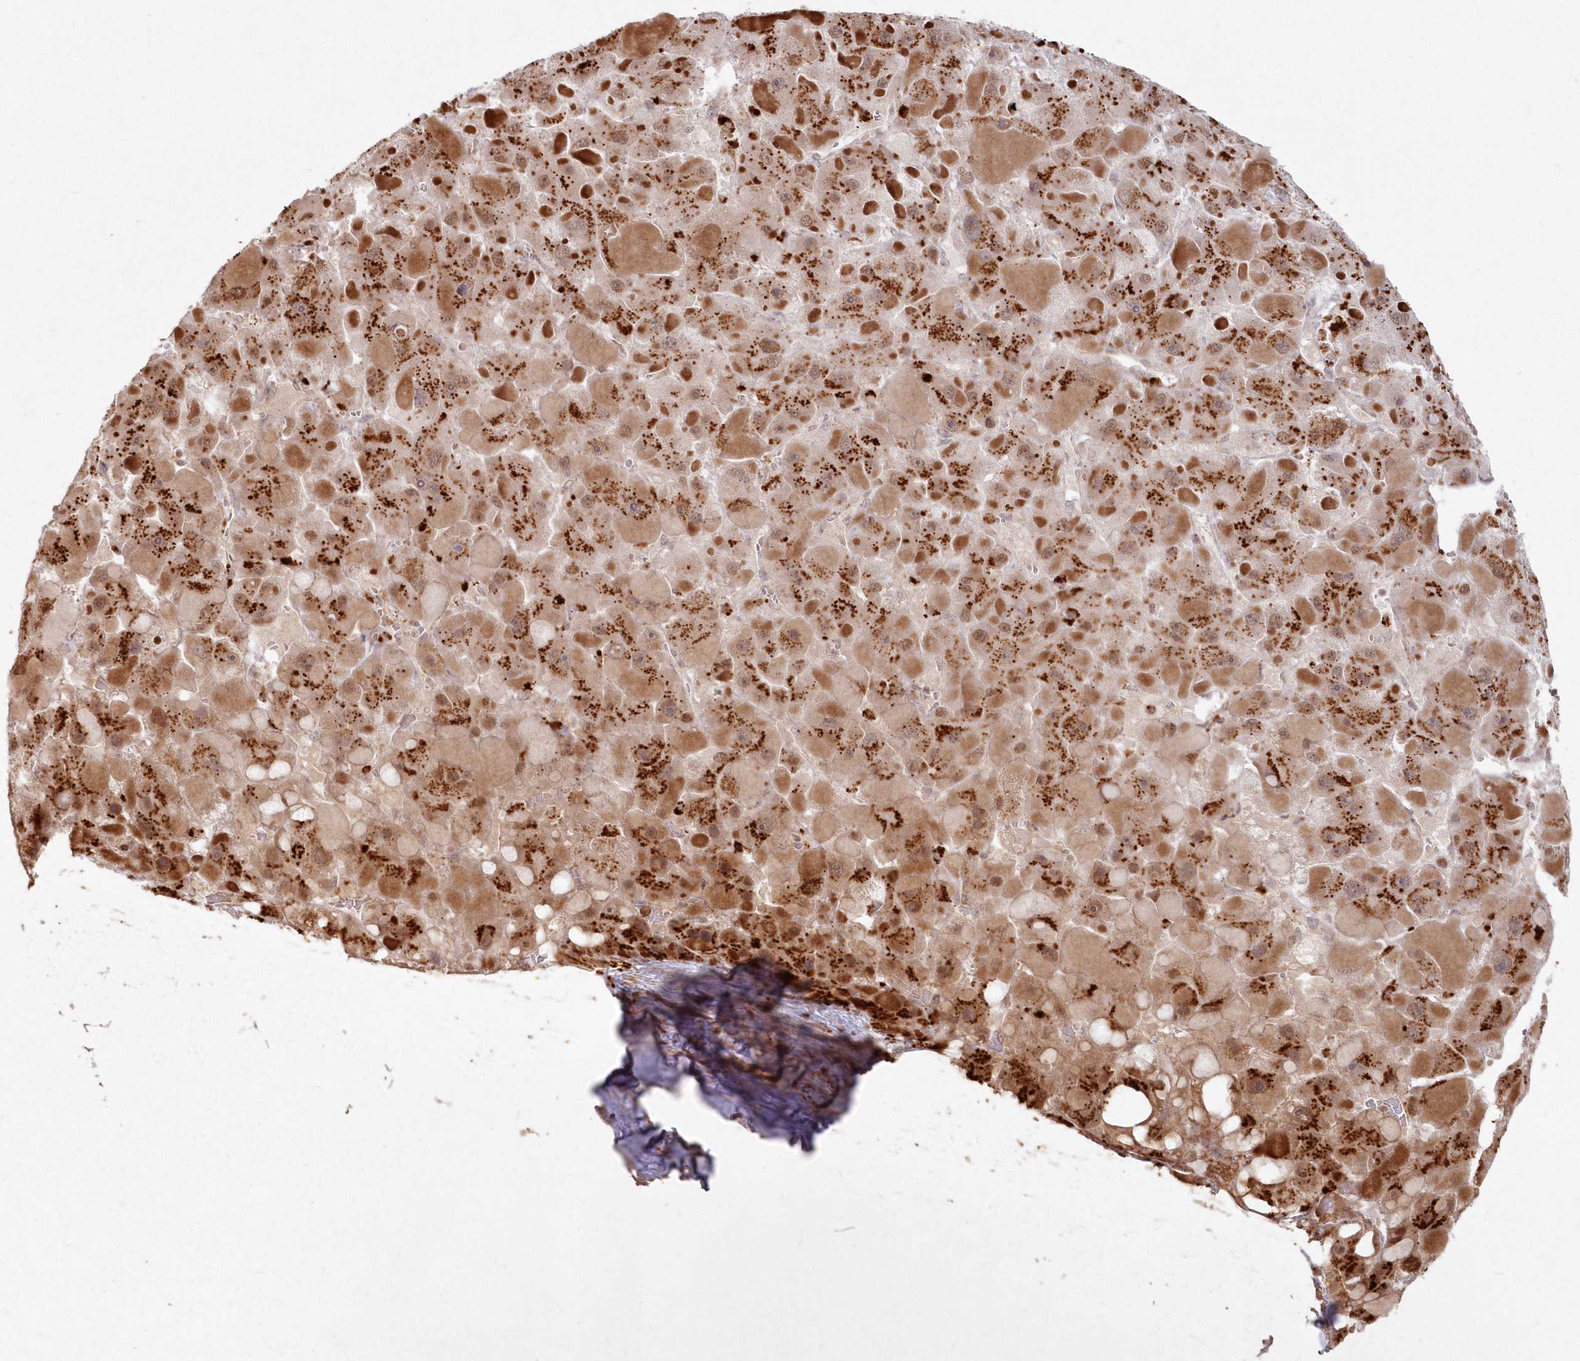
{"staining": {"intensity": "strong", "quantity": ">75%", "location": "cytoplasmic/membranous"}, "tissue": "liver cancer", "cell_type": "Tumor cells", "image_type": "cancer", "snomed": [{"axis": "morphology", "description": "Carcinoma, Hepatocellular, NOS"}, {"axis": "topography", "description": "Liver"}], "caption": "Protein staining of hepatocellular carcinoma (liver) tissue demonstrates strong cytoplasmic/membranous expression in about >75% of tumor cells. The protein of interest is stained brown, and the nuclei are stained in blue (DAB IHC with brightfield microscopy, high magnification).", "gene": "ARSB", "patient": {"sex": "female", "age": 73}}